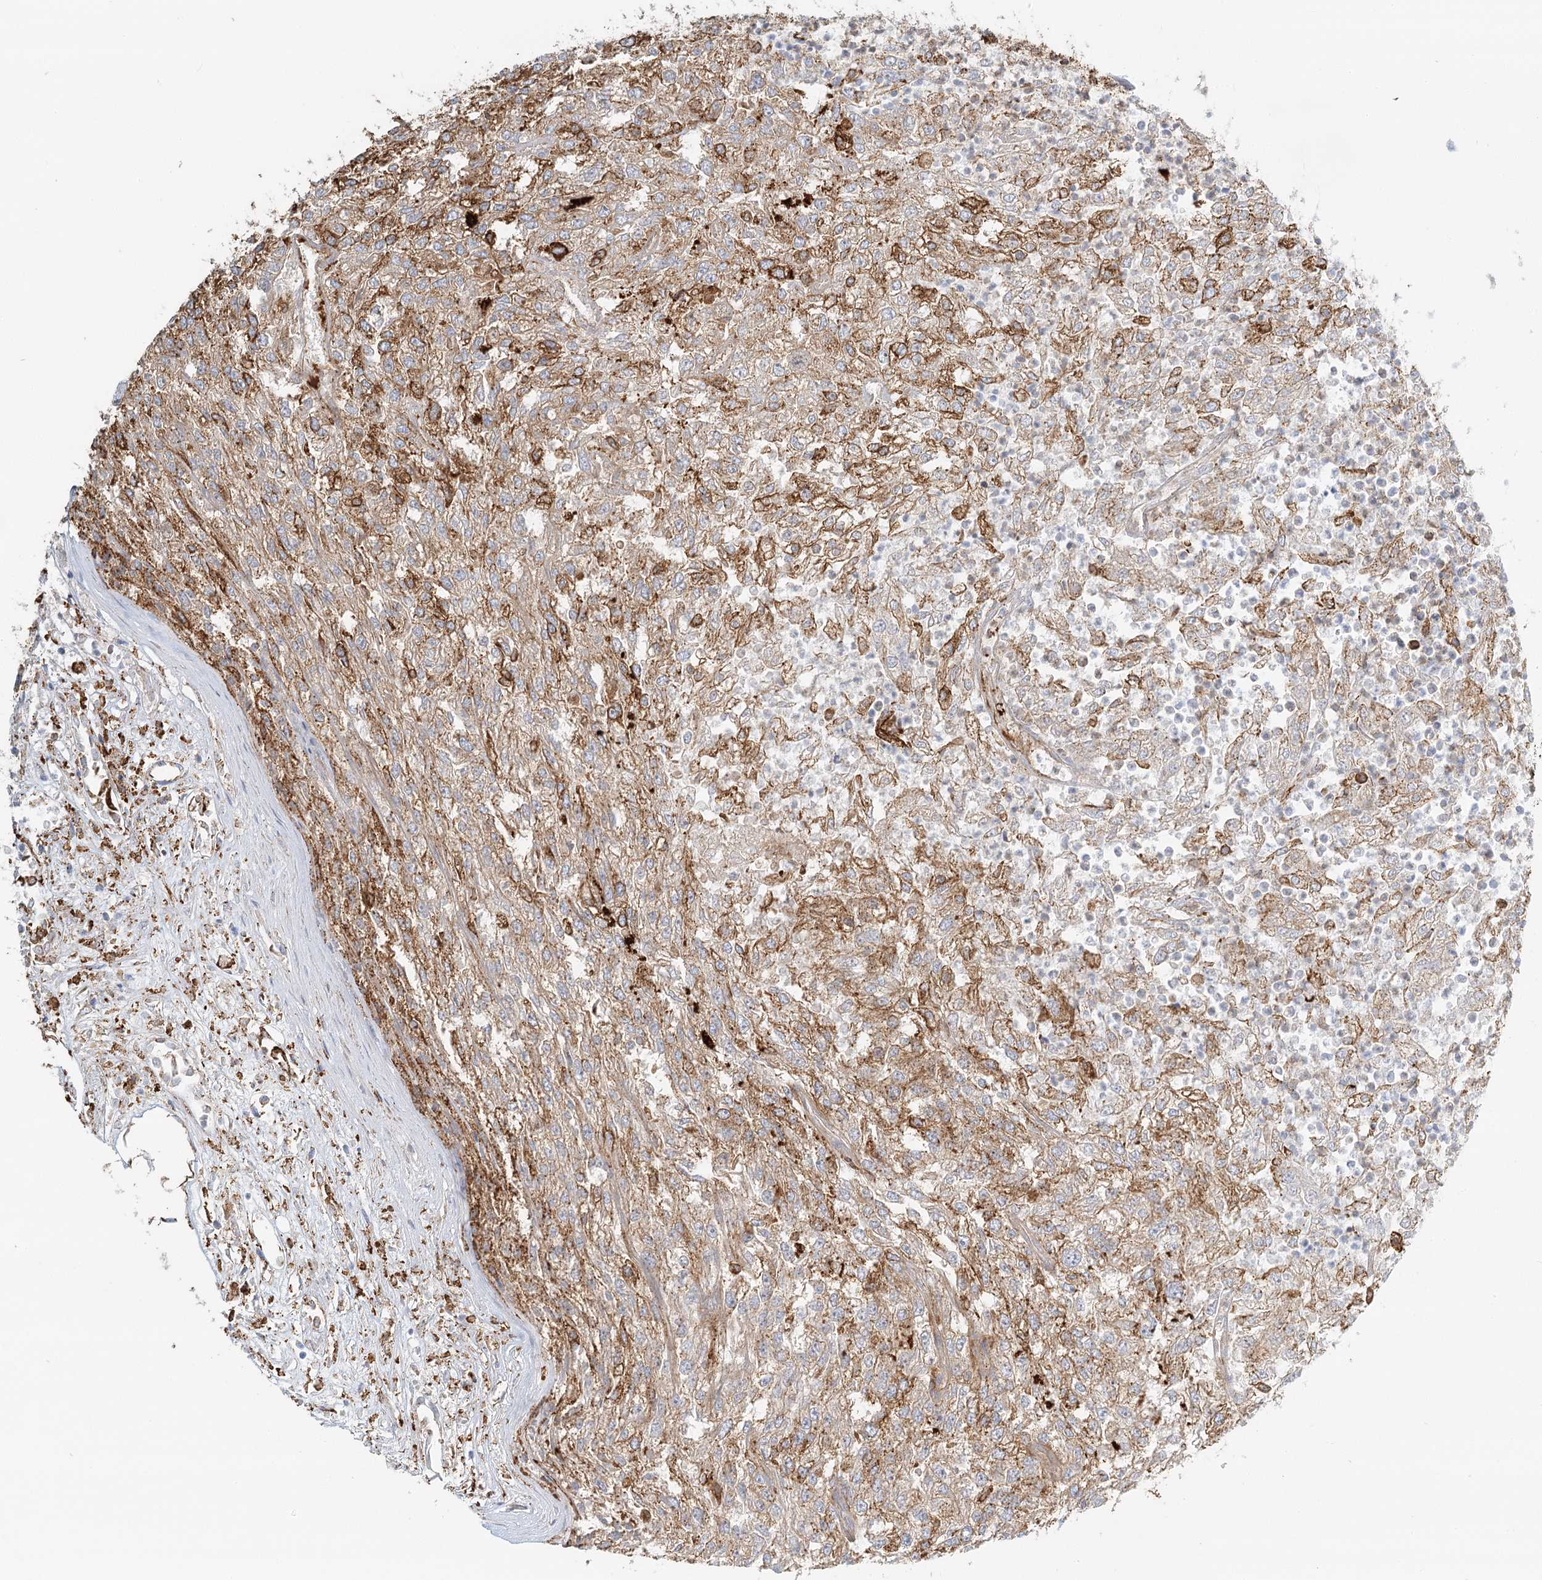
{"staining": {"intensity": "moderate", "quantity": "25%-75%", "location": "cytoplasmic/membranous"}, "tissue": "renal cancer", "cell_type": "Tumor cells", "image_type": "cancer", "snomed": [{"axis": "morphology", "description": "Adenocarcinoma, NOS"}, {"axis": "topography", "description": "Kidney"}], "caption": "Moderate cytoplasmic/membranous protein positivity is identified in approximately 25%-75% of tumor cells in renal cancer (adenocarcinoma).", "gene": "TAS1R1", "patient": {"sex": "female", "age": 54}}